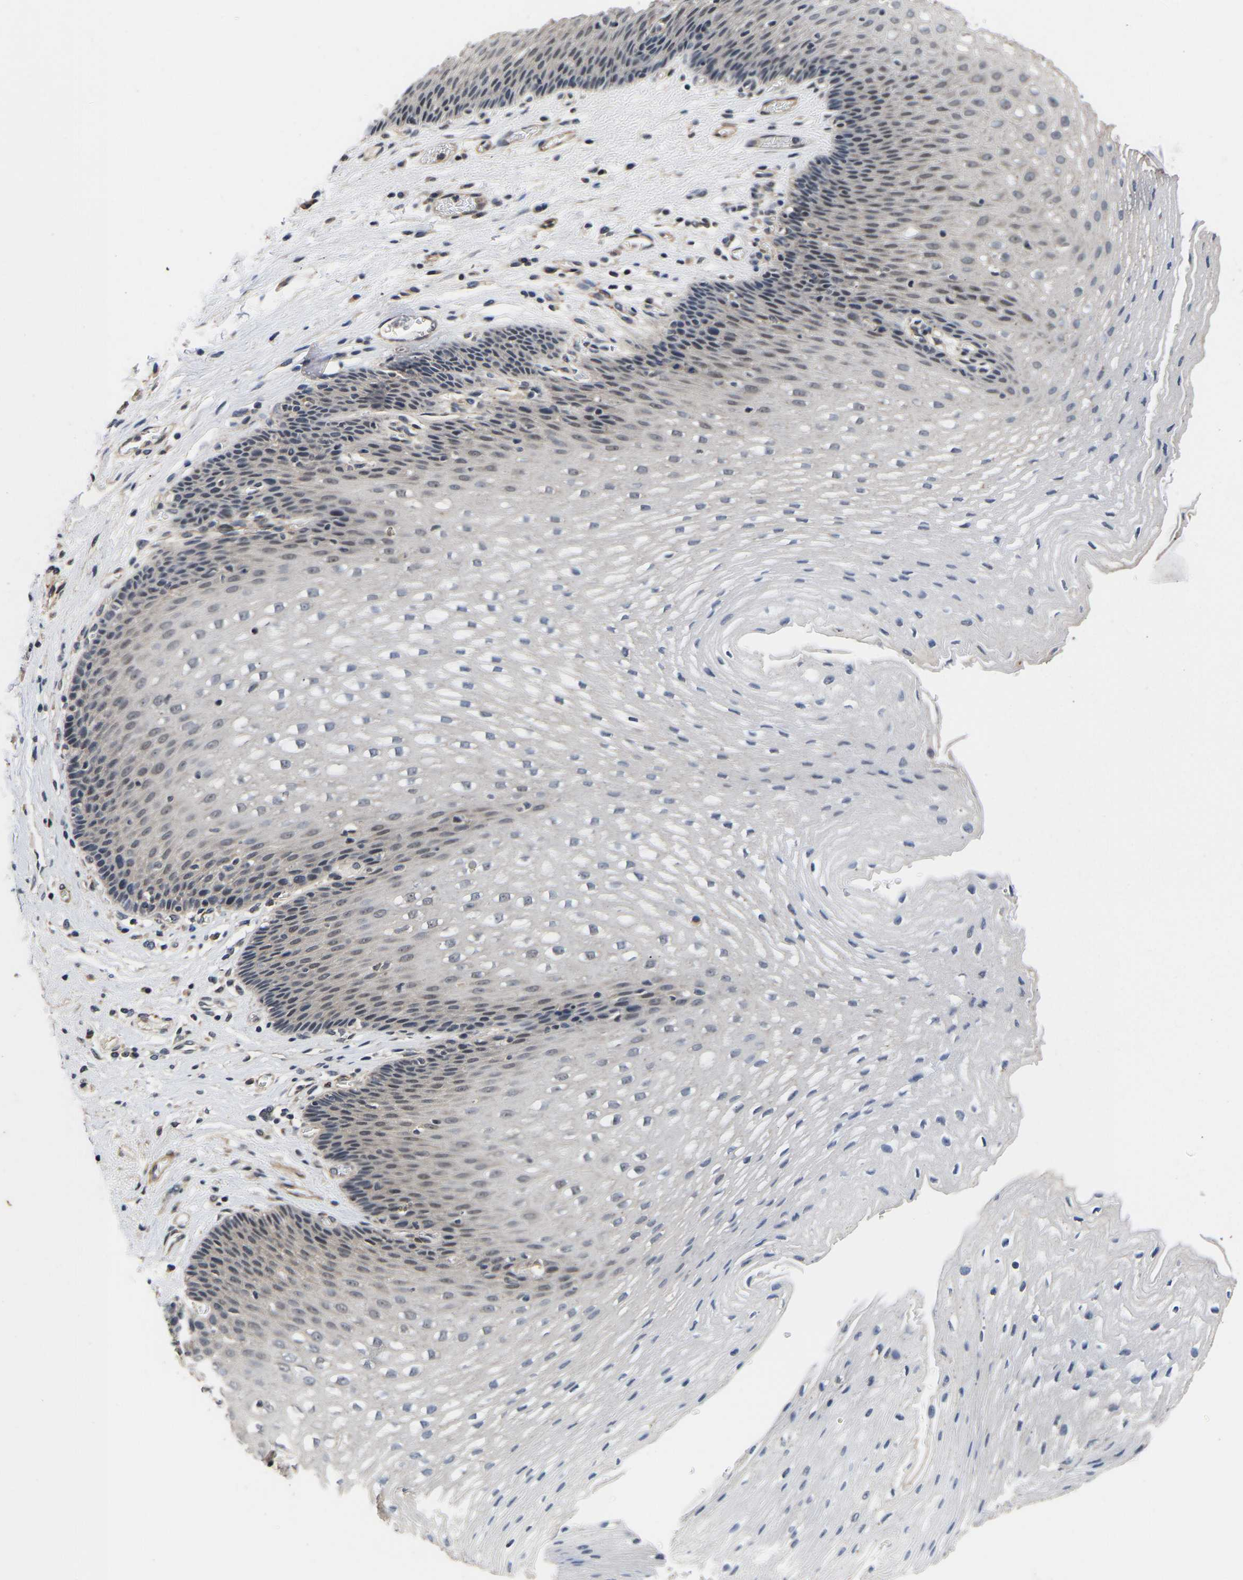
{"staining": {"intensity": "negative", "quantity": "none", "location": "none"}, "tissue": "esophagus", "cell_type": "Squamous epithelial cells", "image_type": "normal", "snomed": [{"axis": "morphology", "description": "Normal tissue, NOS"}, {"axis": "topography", "description": "Esophagus"}], "caption": "DAB (3,3'-diaminobenzidine) immunohistochemical staining of benign human esophagus exhibits no significant positivity in squamous epithelial cells. The staining is performed using DAB (3,3'-diaminobenzidine) brown chromogen with nuclei counter-stained in using hematoxylin.", "gene": "METTL16", "patient": {"sex": "male", "age": 48}}